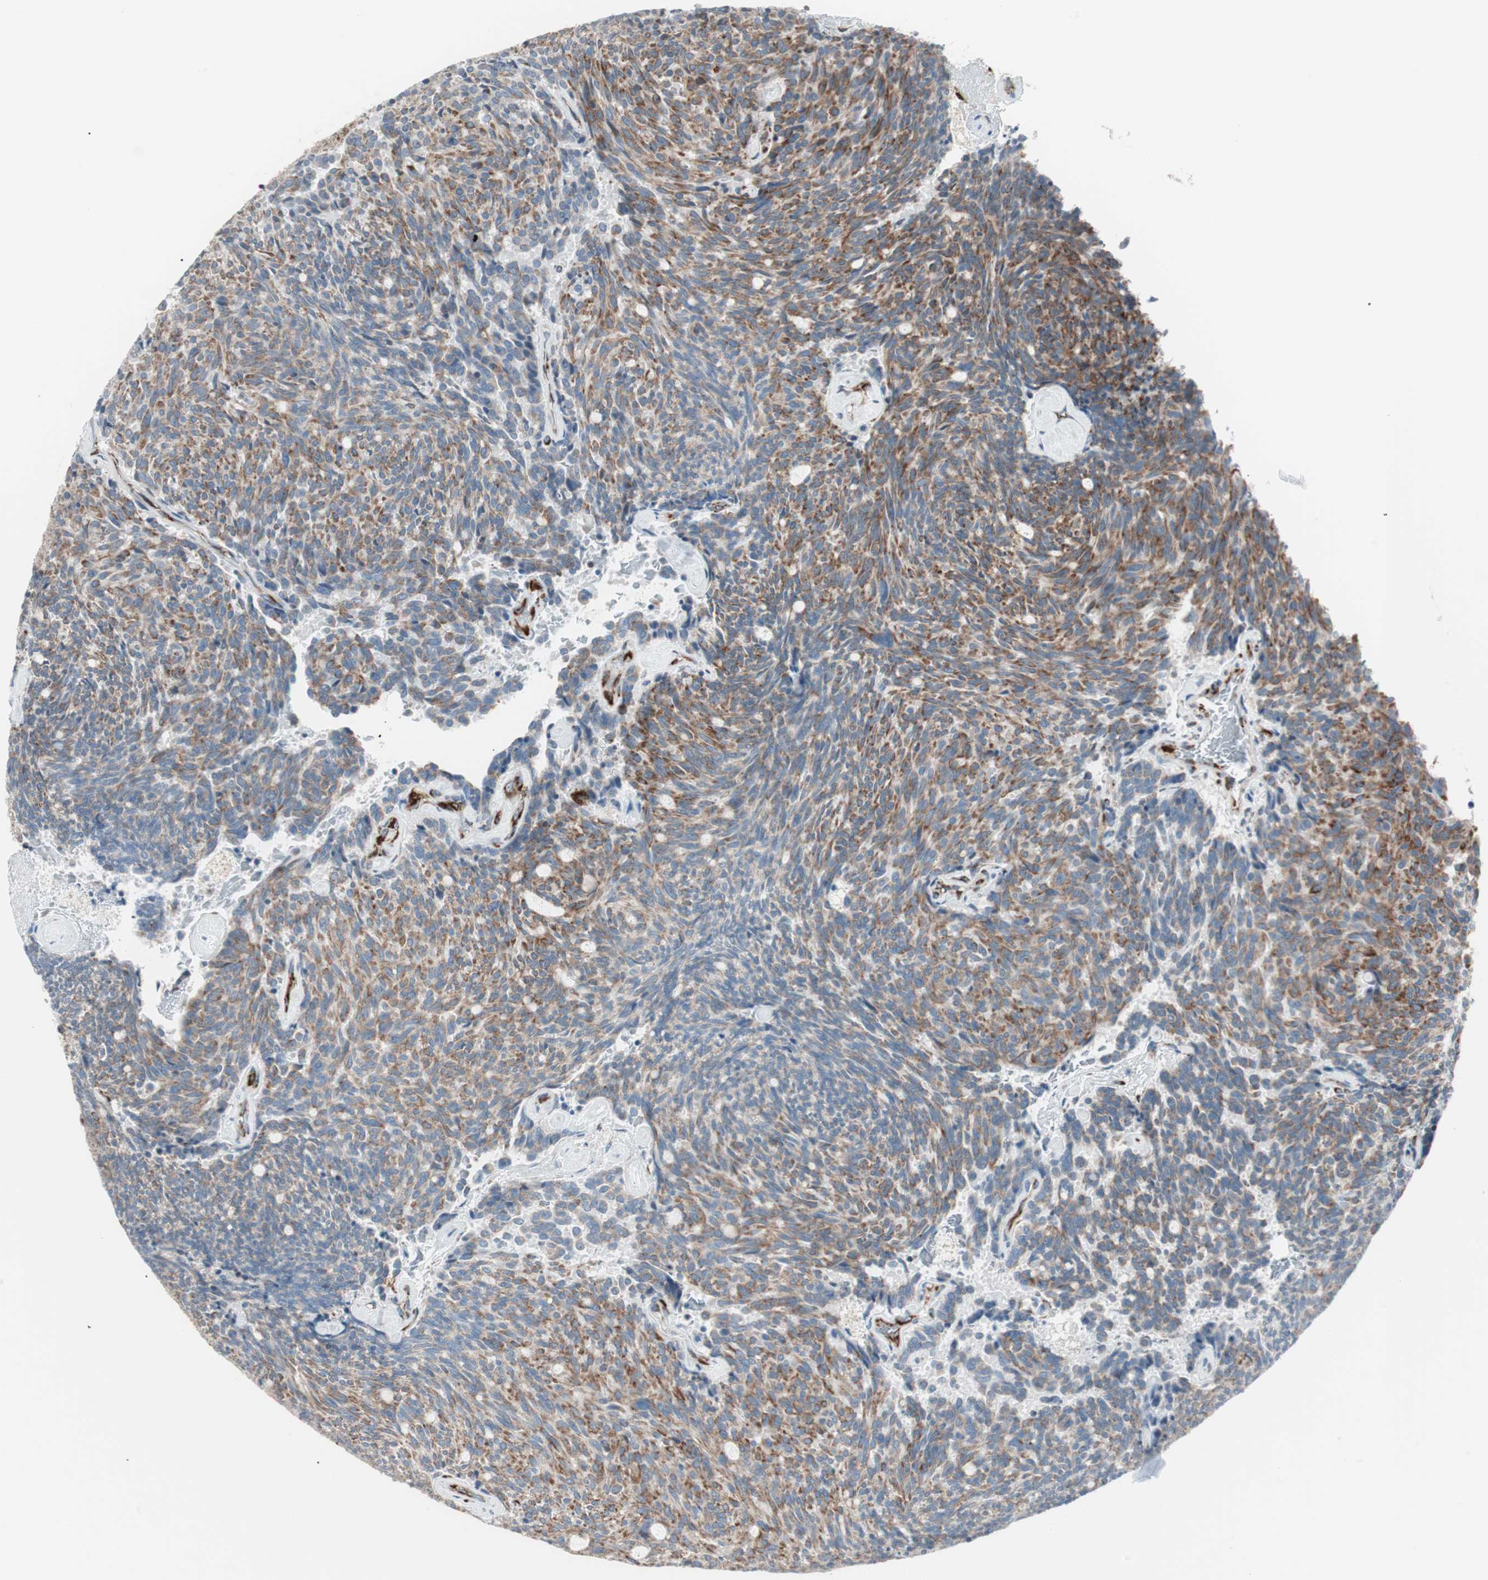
{"staining": {"intensity": "moderate", "quantity": ">75%", "location": "cytoplasmic/membranous"}, "tissue": "carcinoid", "cell_type": "Tumor cells", "image_type": "cancer", "snomed": [{"axis": "morphology", "description": "Carcinoid, malignant, NOS"}, {"axis": "topography", "description": "Pancreas"}], "caption": "DAB immunohistochemical staining of carcinoid demonstrates moderate cytoplasmic/membranous protein expression in approximately >75% of tumor cells. (Stains: DAB (3,3'-diaminobenzidine) in brown, nuclei in blue, Microscopy: brightfield microscopy at high magnification).", "gene": "P4HTM", "patient": {"sex": "female", "age": 54}}